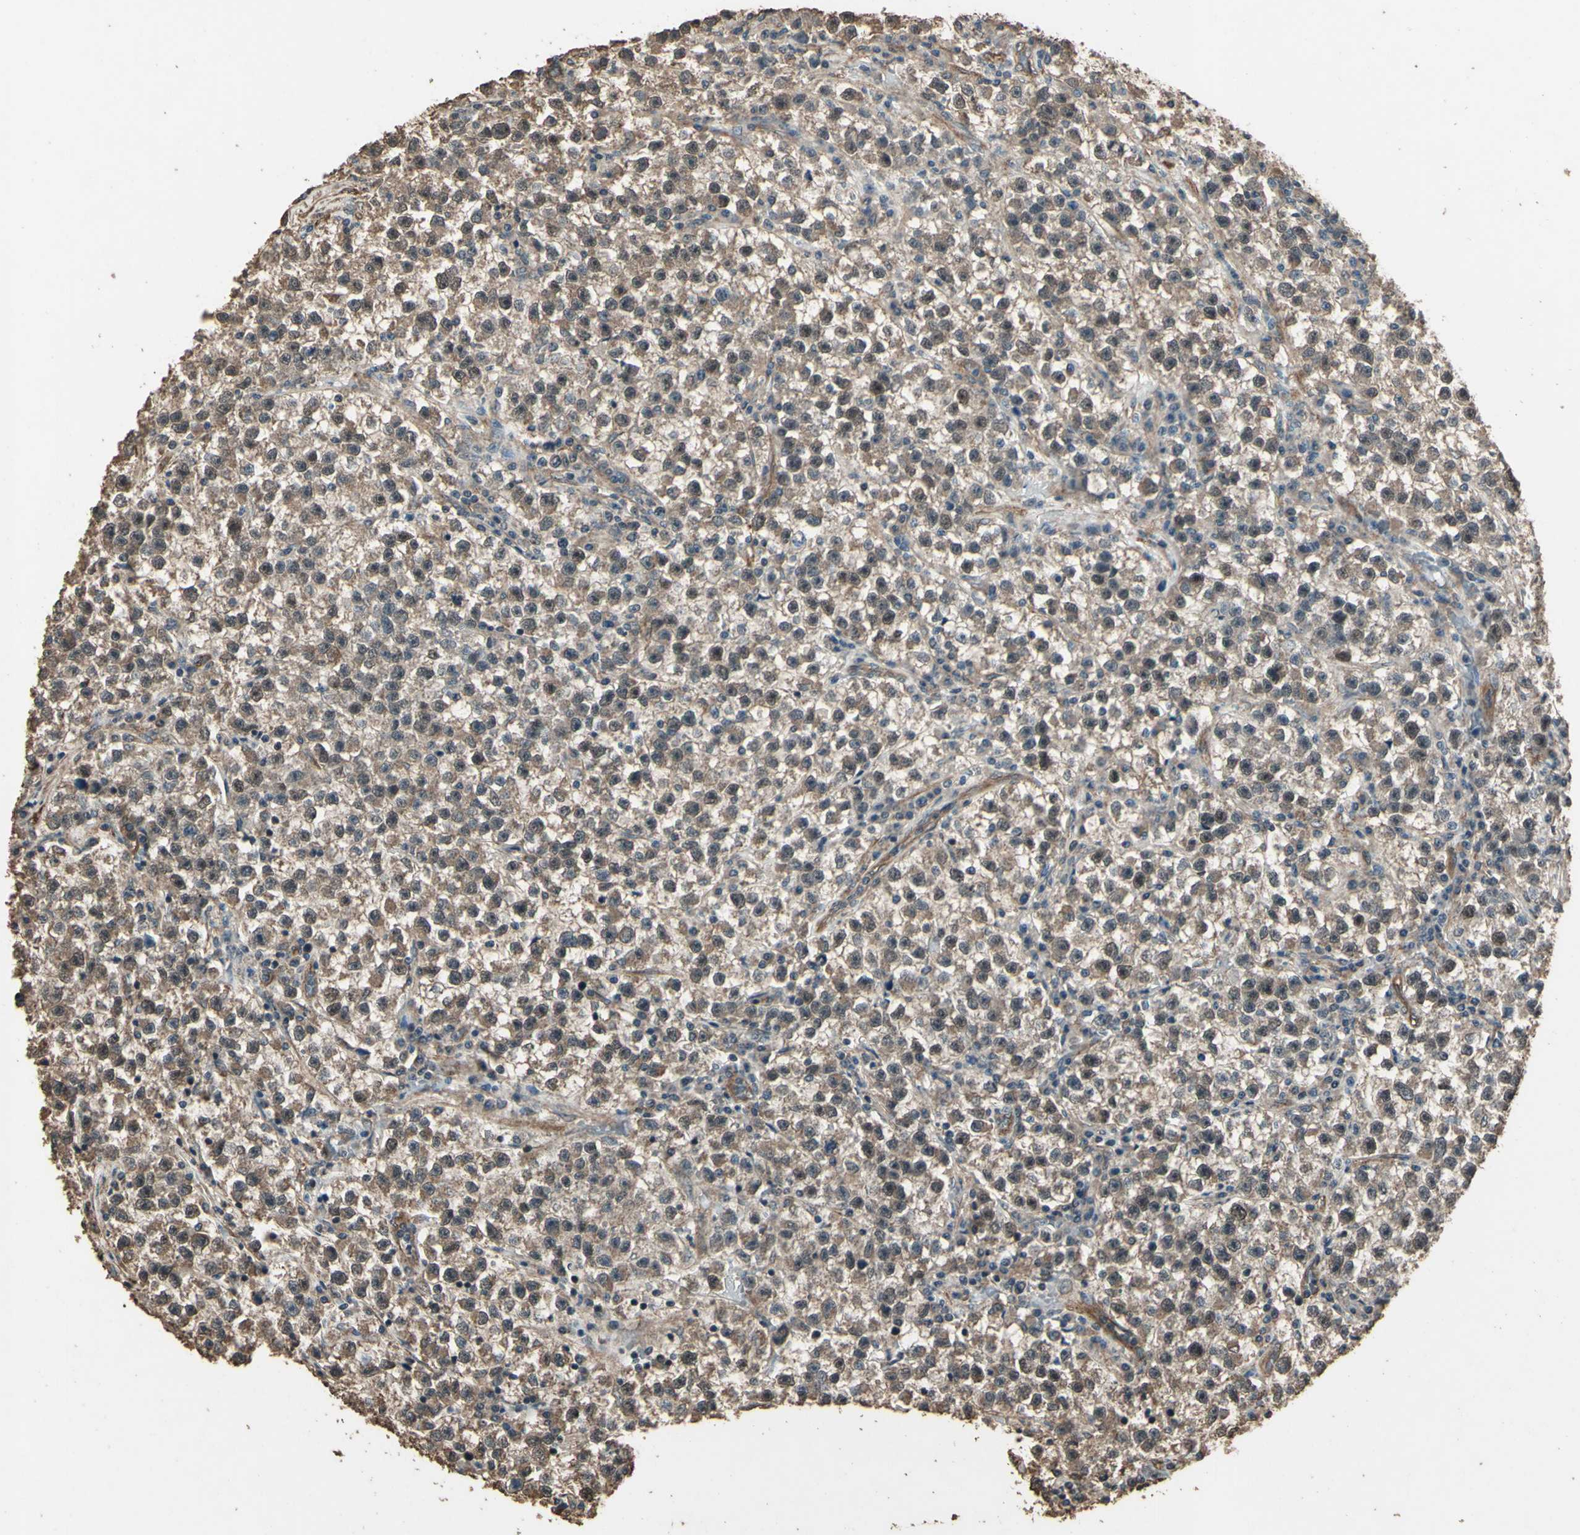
{"staining": {"intensity": "moderate", "quantity": ">75%", "location": "cytoplasmic/membranous"}, "tissue": "testis cancer", "cell_type": "Tumor cells", "image_type": "cancer", "snomed": [{"axis": "morphology", "description": "Seminoma, NOS"}, {"axis": "topography", "description": "Testis"}], "caption": "Moderate cytoplasmic/membranous protein staining is seen in about >75% of tumor cells in seminoma (testis).", "gene": "TSPO", "patient": {"sex": "male", "age": 22}}